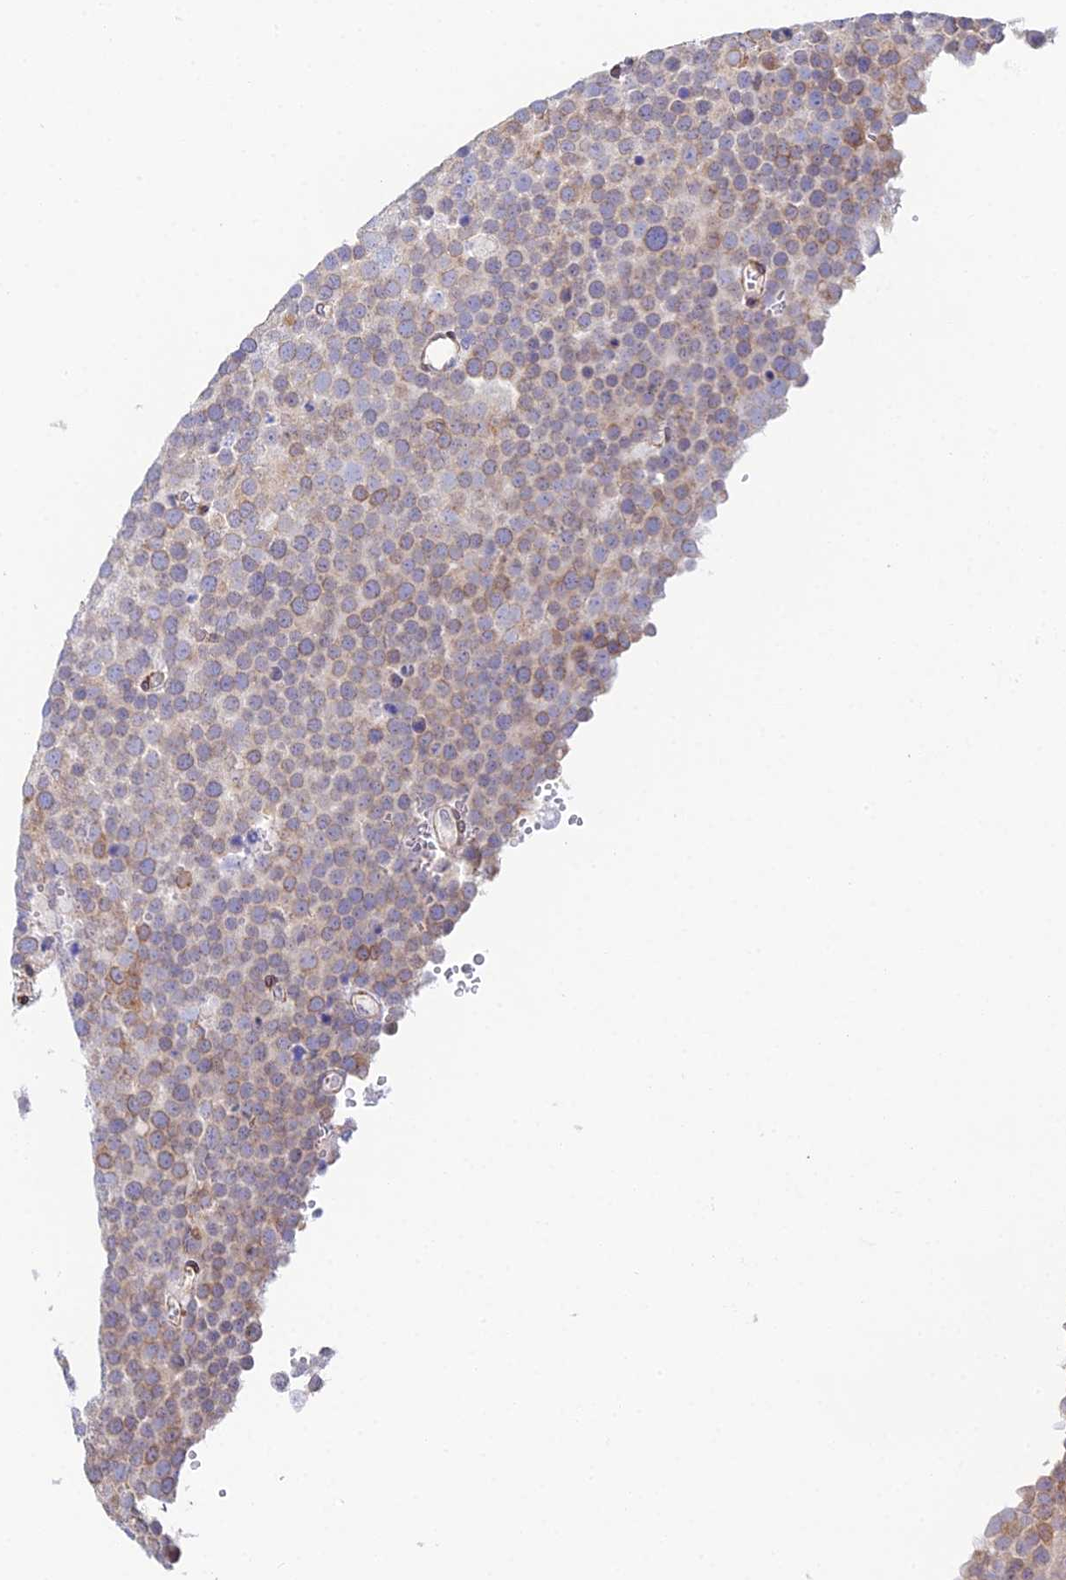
{"staining": {"intensity": "moderate", "quantity": "25%-75%", "location": "cytoplasmic/membranous"}, "tissue": "testis cancer", "cell_type": "Tumor cells", "image_type": "cancer", "snomed": [{"axis": "morphology", "description": "Seminoma, NOS"}, {"axis": "topography", "description": "Testis"}], "caption": "Immunohistochemistry (DAB (3,3'-diaminobenzidine)) staining of testis seminoma exhibits moderate cytoplasmic/membranous protein expression in about 25%-75% of tumor cells.", "gene": "MXRA7", "patient": {"sex": "male", "age": 71}}